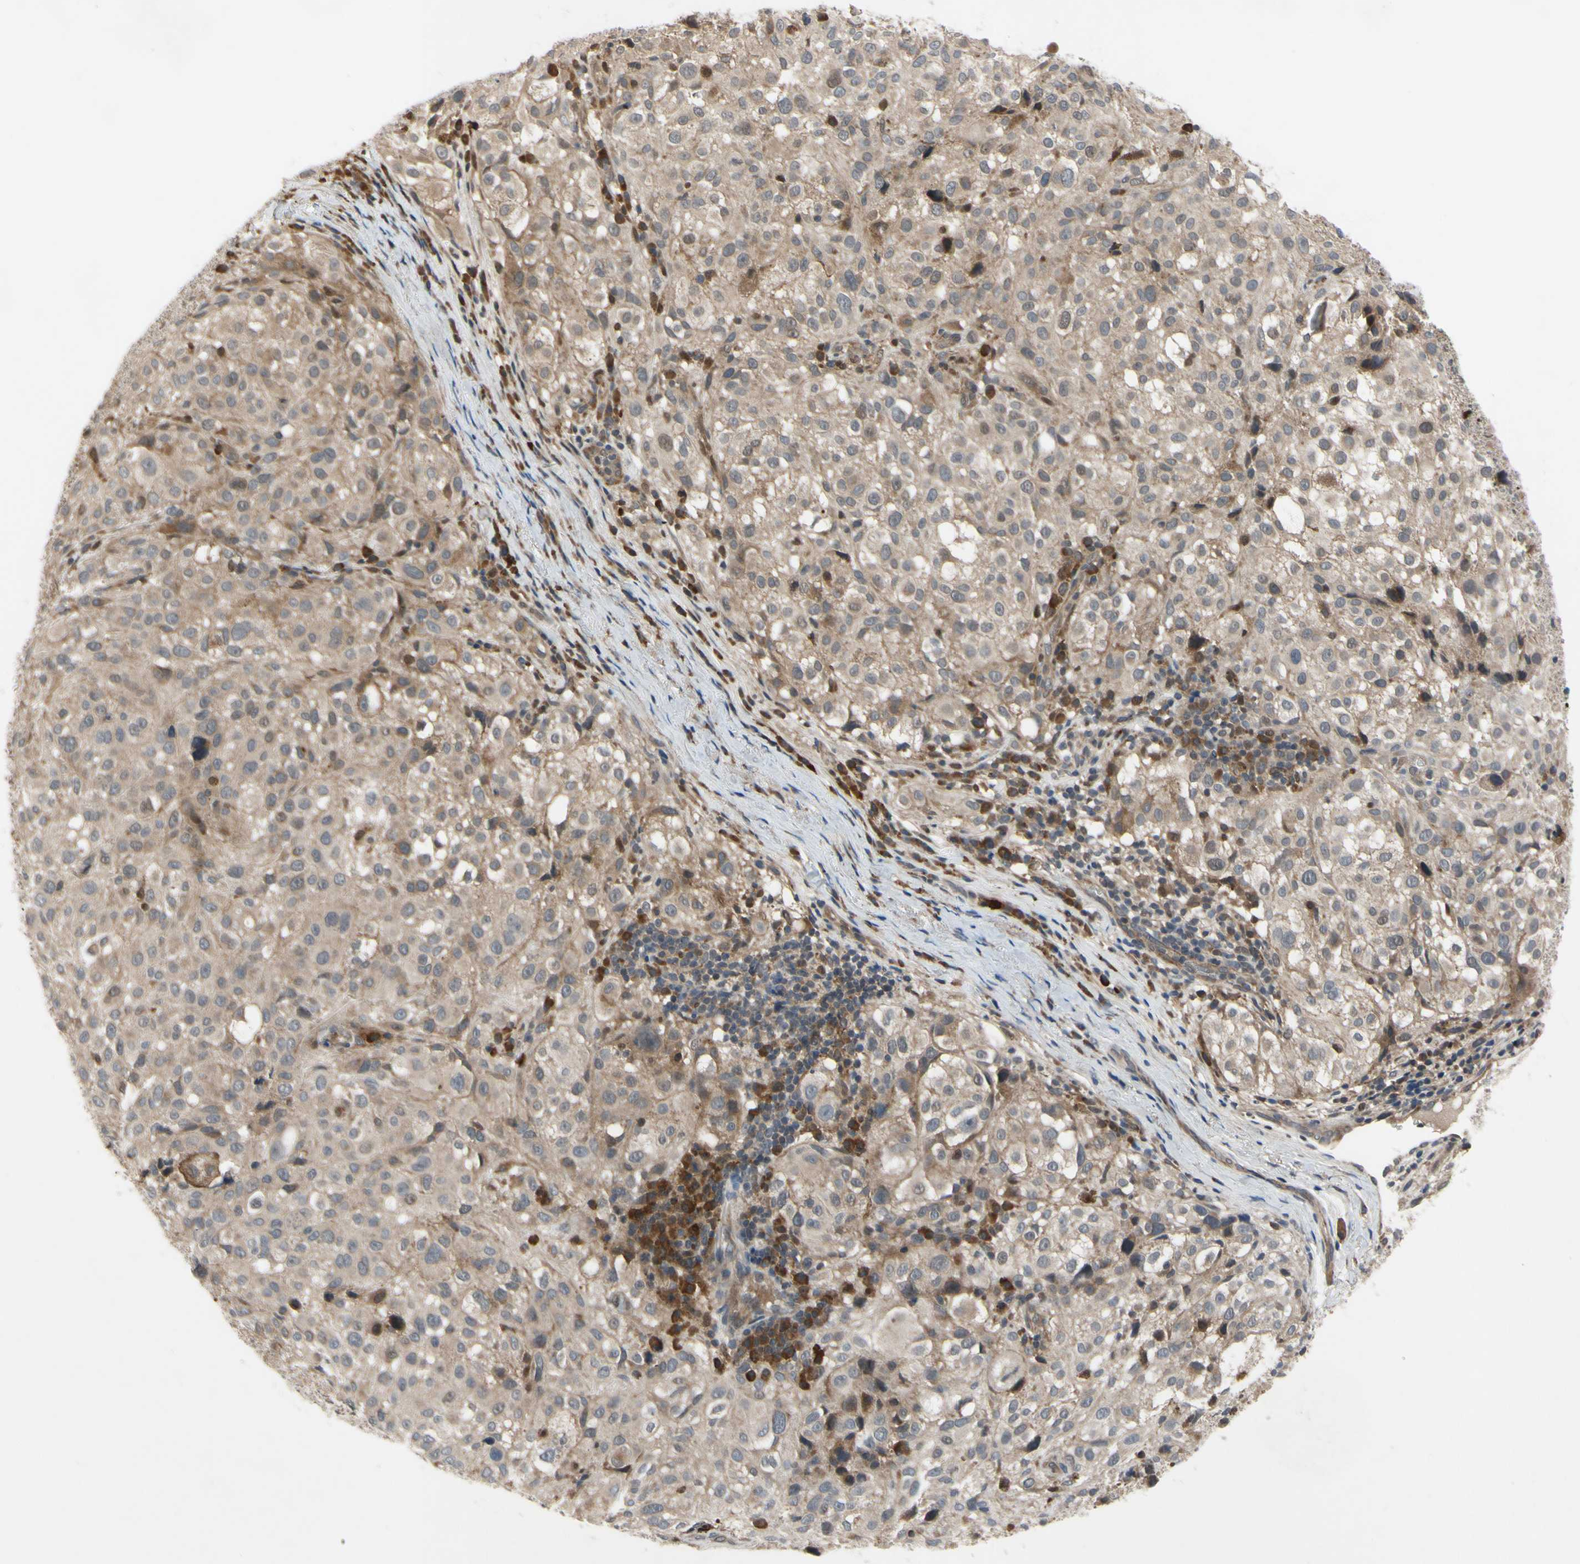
{"staining": {"intensity": "weak", "quantity": ">75%", "location": "cytoplasmic/membranous"}, "tissue": "melanoma", "cell_type": "Tumor cells", "image_type": "cancer", "snomed": [{"axis": "morphology", "description": "Necrosis, NOS"}, {"axis": "morphology", "description": "Malignant melanoma, NOS"}, {"axis": "topography", "description": "Skin"}], "caption": "Melanoma stained with a protein marker shows weak staining in tumor cells.", "gene": "XIAP", "patient": {"sex": "female", "age": 87}}